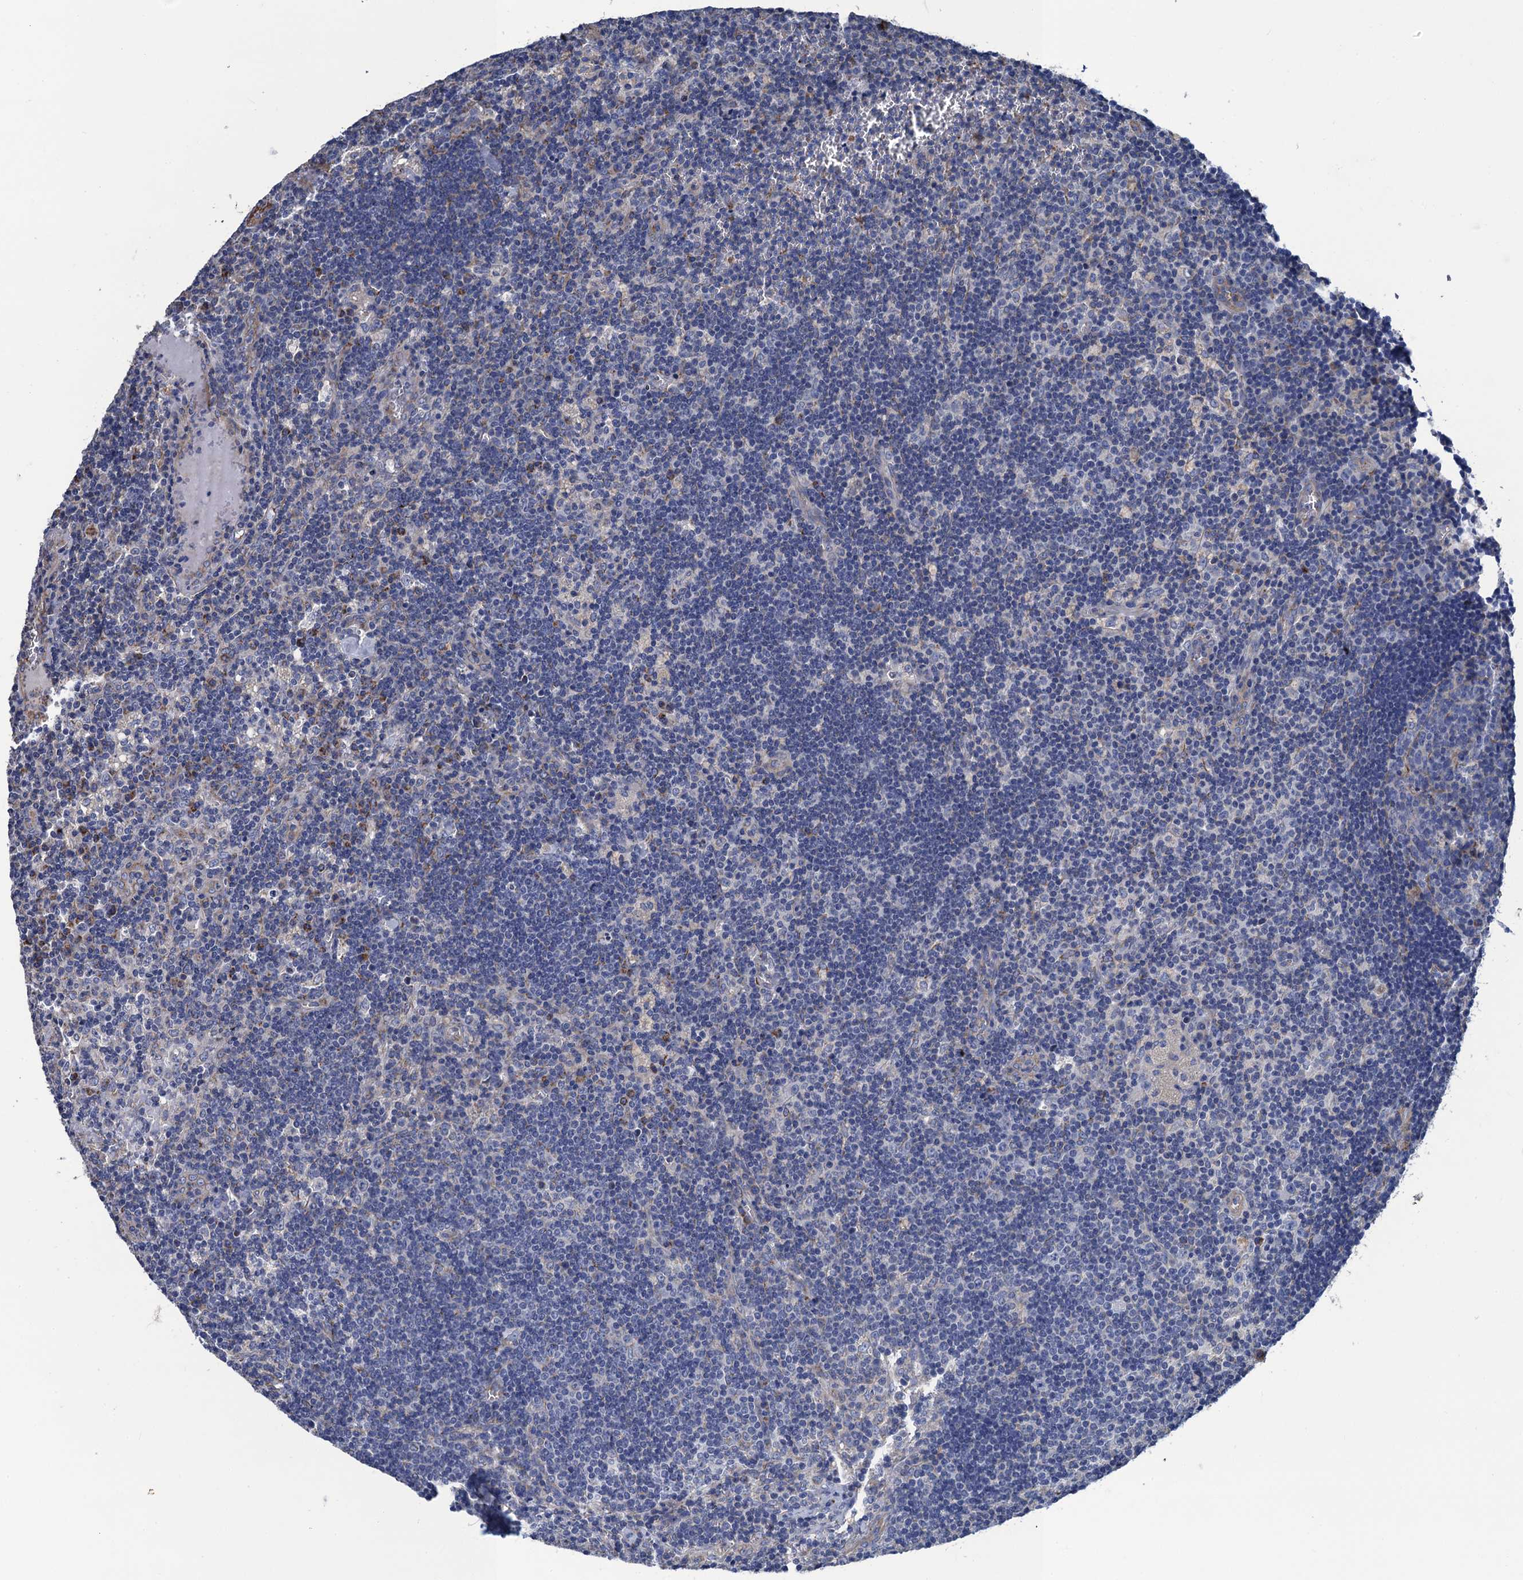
{"staining": {"intensity": "moderate", "quantity": "<25%", "location": "cytoplasmic/membranous"}, "tissue": "lymph node", "cell_type": "Germinal center cells", "image_type": "normal", "snomed": [{"axis": "morphology", "description": "Normal tissue, NOS"}, {"axis": "topography", "description": "Lymph node"}], "caption": "Immunohistochemistry (IHC) micrograph of benign lymph node: human lymph node stained using immunohistochemistry (IHC) shows low levels of moderate protein expression localized specifically in the cytoplasmic/membranous of germinal center cells, appearing as a cytoplasmic/membranous brown color.", "gene": "ENSG00000260643", "patient": {"sex": "male", "age": 58}}